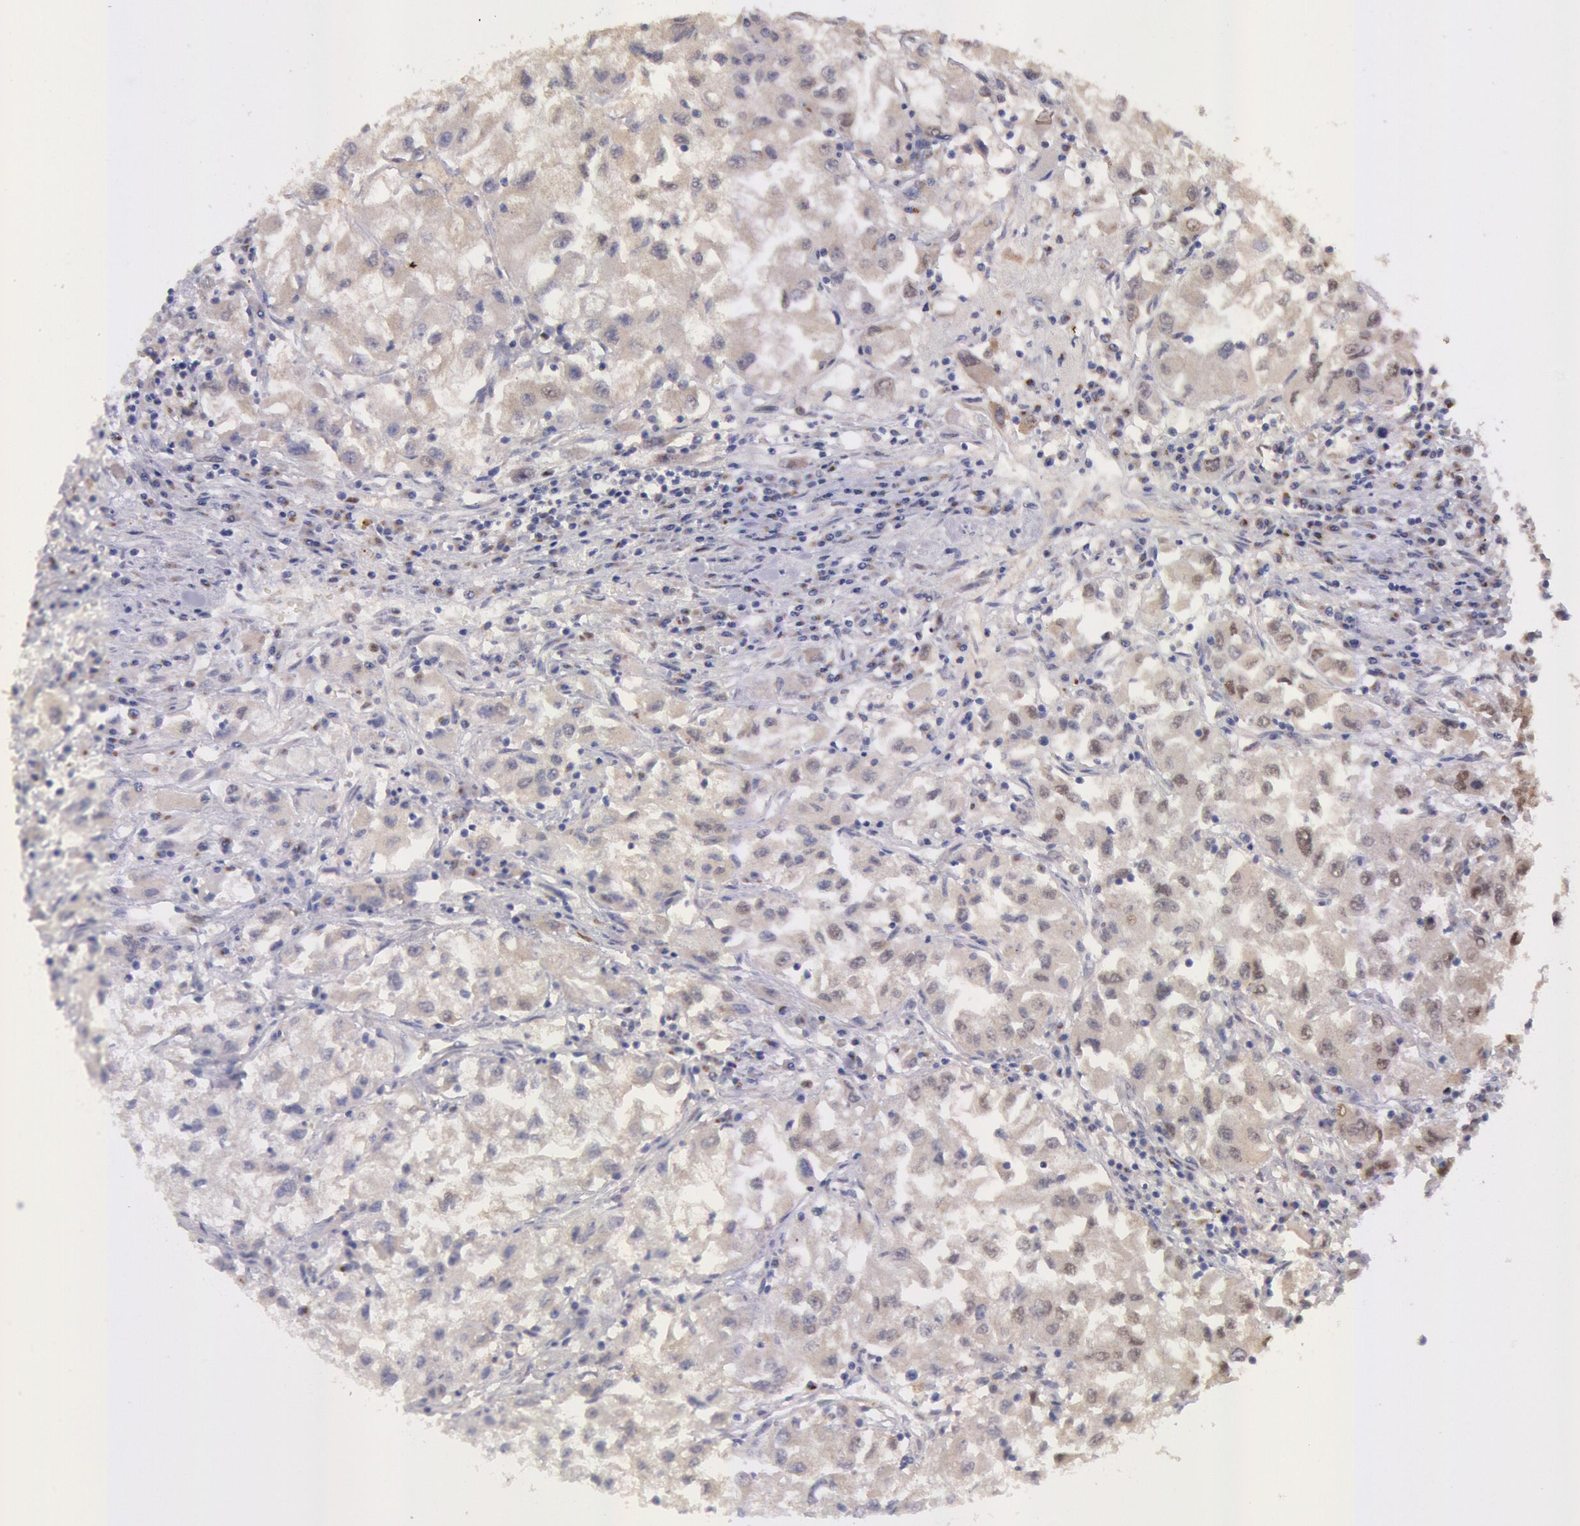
{"staining": {"intensity": "weak", "quantity": ">75%", "location": "cytoplasmic/membranous"}, "tissue": "renal cancer", "cell_type": "Tumor cells", "image_type": "cancer", "snomed": [{"axis": "morphology", "description": "Adenocarcinoma, NOS"}, {"axis": "topography", "description": "Kidney"}], "caption": "Renal cancer (adenocarcinoma) stained with a protein marker reveals weak staining in tumor cells.", "gene": "COMT", "patient": {"sex": "male", "age": 59}}